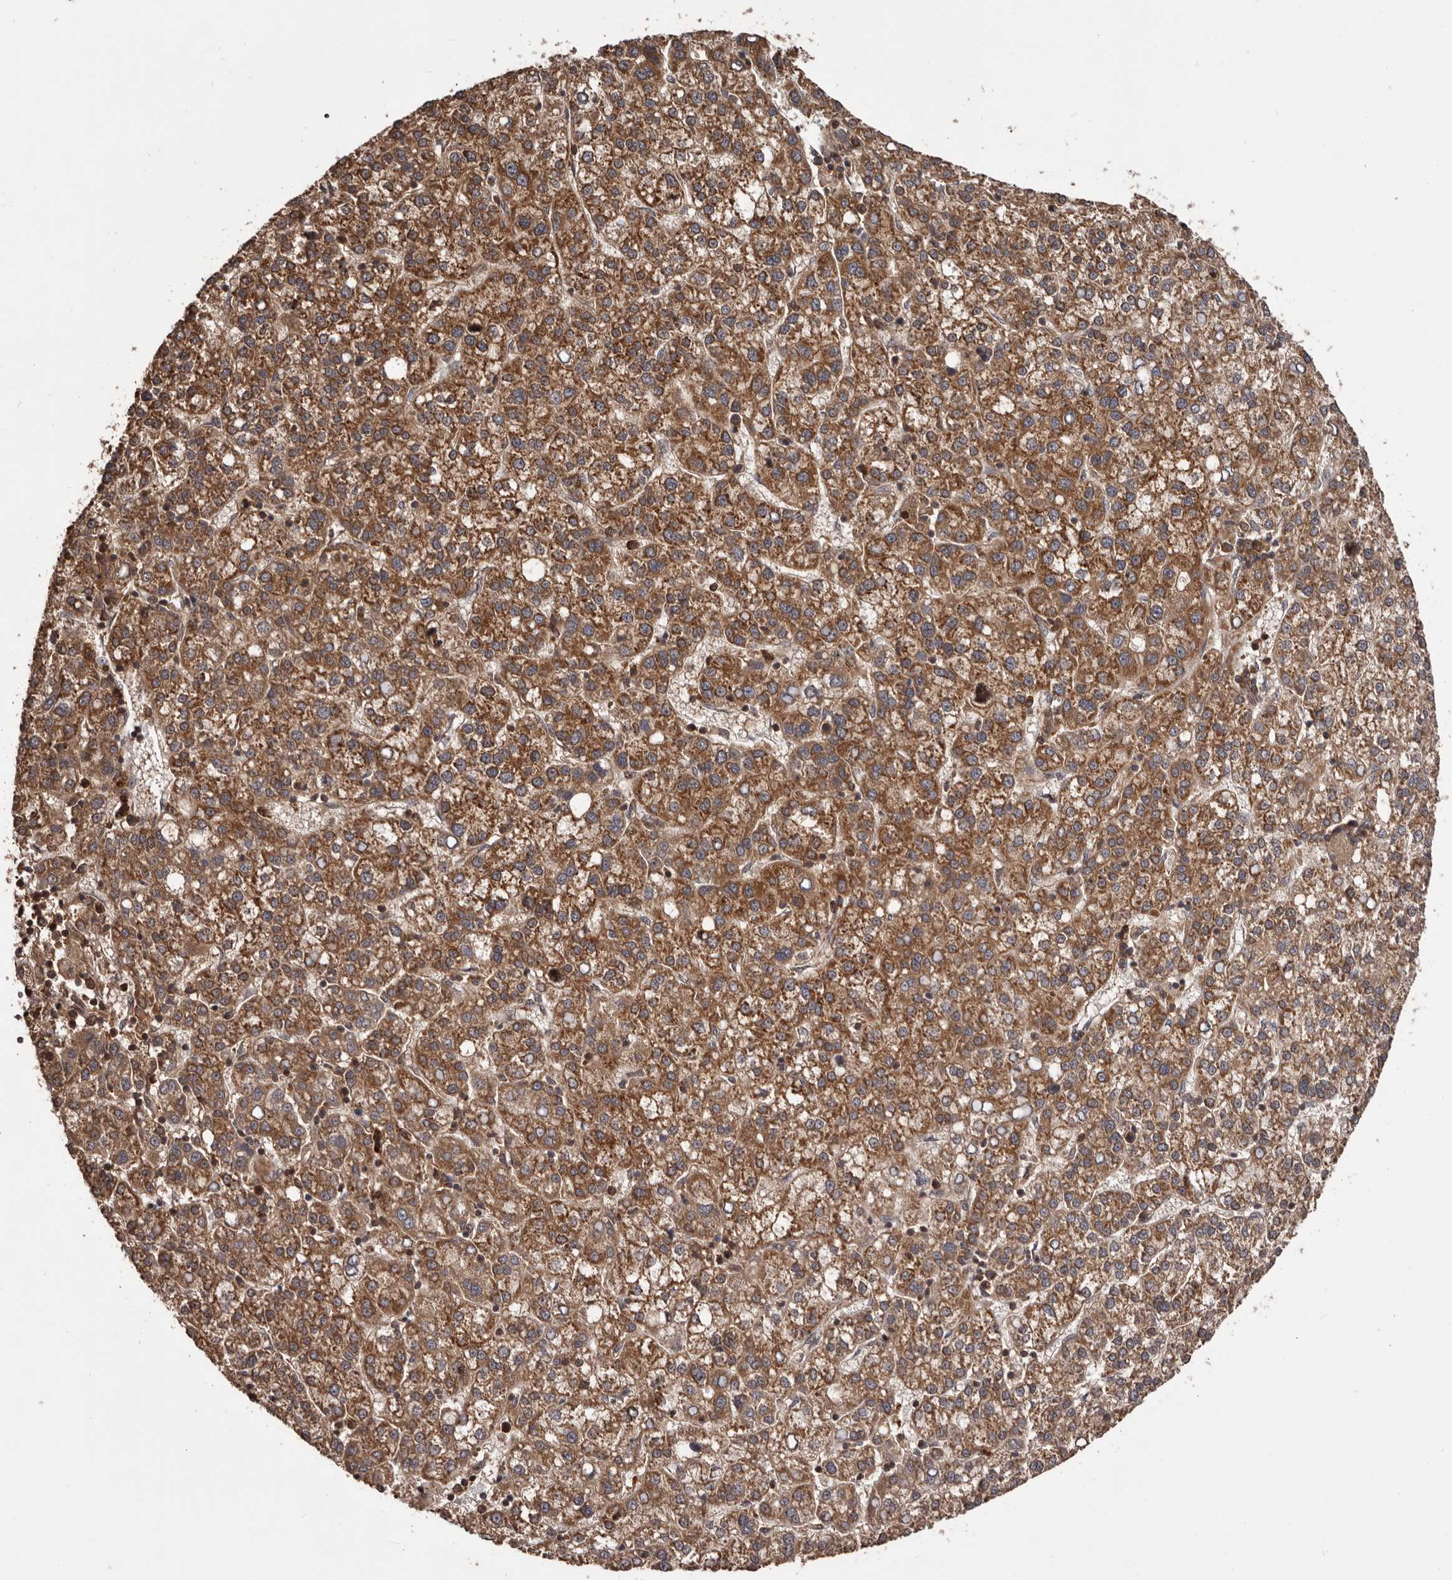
{"staining": {"intensity": "moderate", "quantity": ">75%", "location": "cytoplasmic/membranous"}, "tissue": "liver cancer", "cell_type": "Tumor cells", "image_type": "cancer", "snomed": [{"axis": "morphology", "description": "Carcinoma, Hepatocellular, NOS"}, {"axis": "topography", "description": "Liver"}], "caption": "A brown stain labels moderate cytoplasmic/membranous expression of a protein in liver cancer tumor cells. (DAB (3,3'-diaminobenzidine) IHC, brown staining for protein, blue staining for nuclei).", "gene": "HBS1L", "patient": {"sex": "female", "age": 58}}